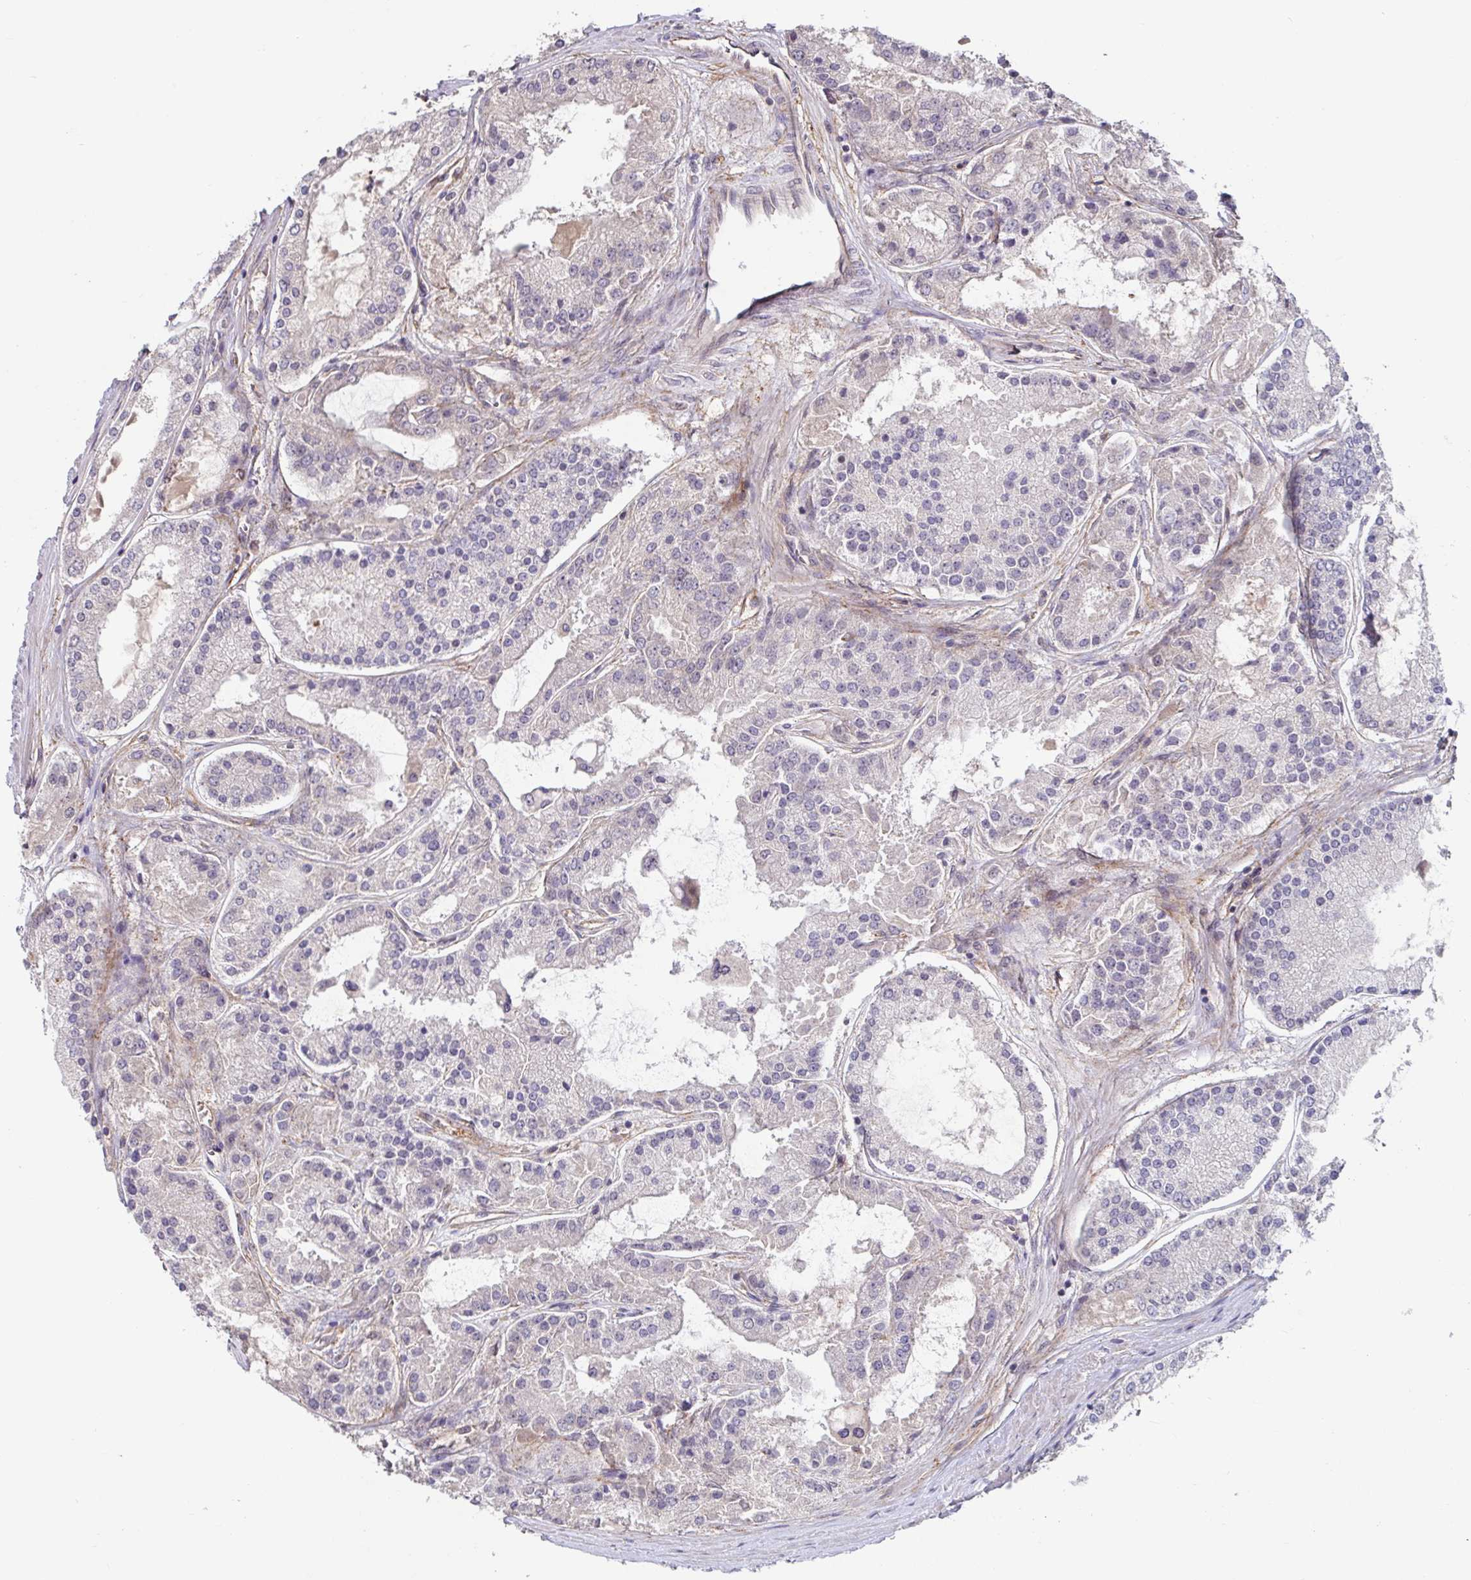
{"staining": {"intensity": "weak", "quantity": "<25%", "location": "cytoplasmic/membranous,nuclear"}, "tissue": "prostate cancer", "cell_type": "Tumor cells", "image_type": "cancer", "snomed": [{"axis": "morphology", "description": "Adenocarcinoma, High grade"}, {"axis": "topography", "description": "Prostate"}], "caption": "DAB immunohistochemical staining of prostate high-grade adenocarcinoma demonstrates no significant positivity in tumor cells.", "gene": "STYXL1", "patient": {"sex": "male", "age": 67}}